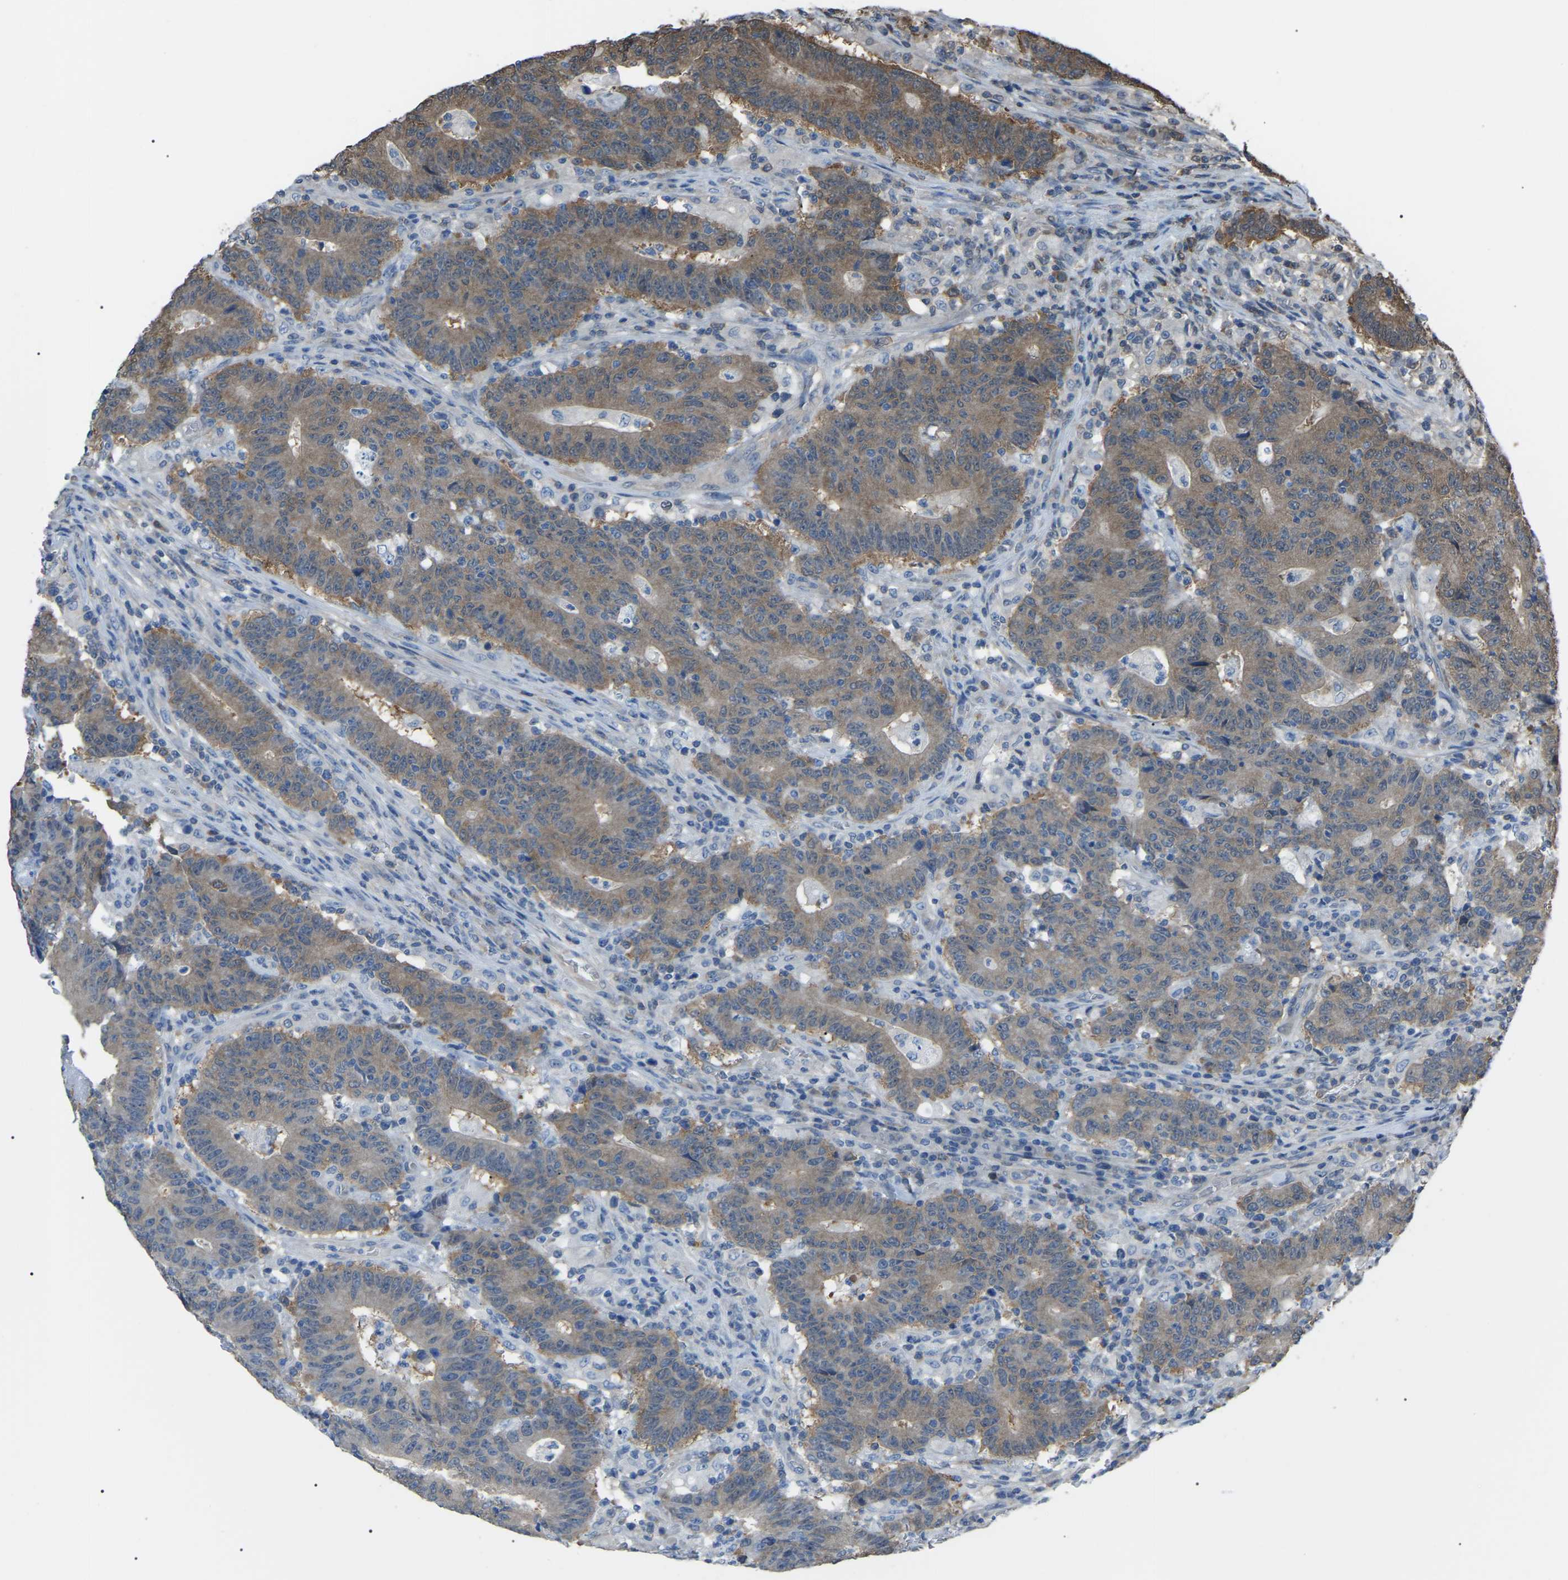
{"staining": {"intensity": "weak", "quantity": ">75%", "location": "cytoplasmic/membranous"}, "tissue": "colorectal cancer", "cell_type": "Tumor cells", "image_type": "cancer", "snomed": [{"axis": "morphology", "description": "Normal tissue, NOS"}, {"axis": "morphology", "description": "Adenocarcinoma, NOS"}, {"axis": "topography", "description": "Colon"}], "caption": "About >75% of tumor cells in colorectal cancer (adenocarcinoma) exhibit weak cytoplasmic/membranous protein expression as visualized by brown immunohistochemical staining.", "gene": "PDCD5", "patient": {"sex": "female", "age": 75}}